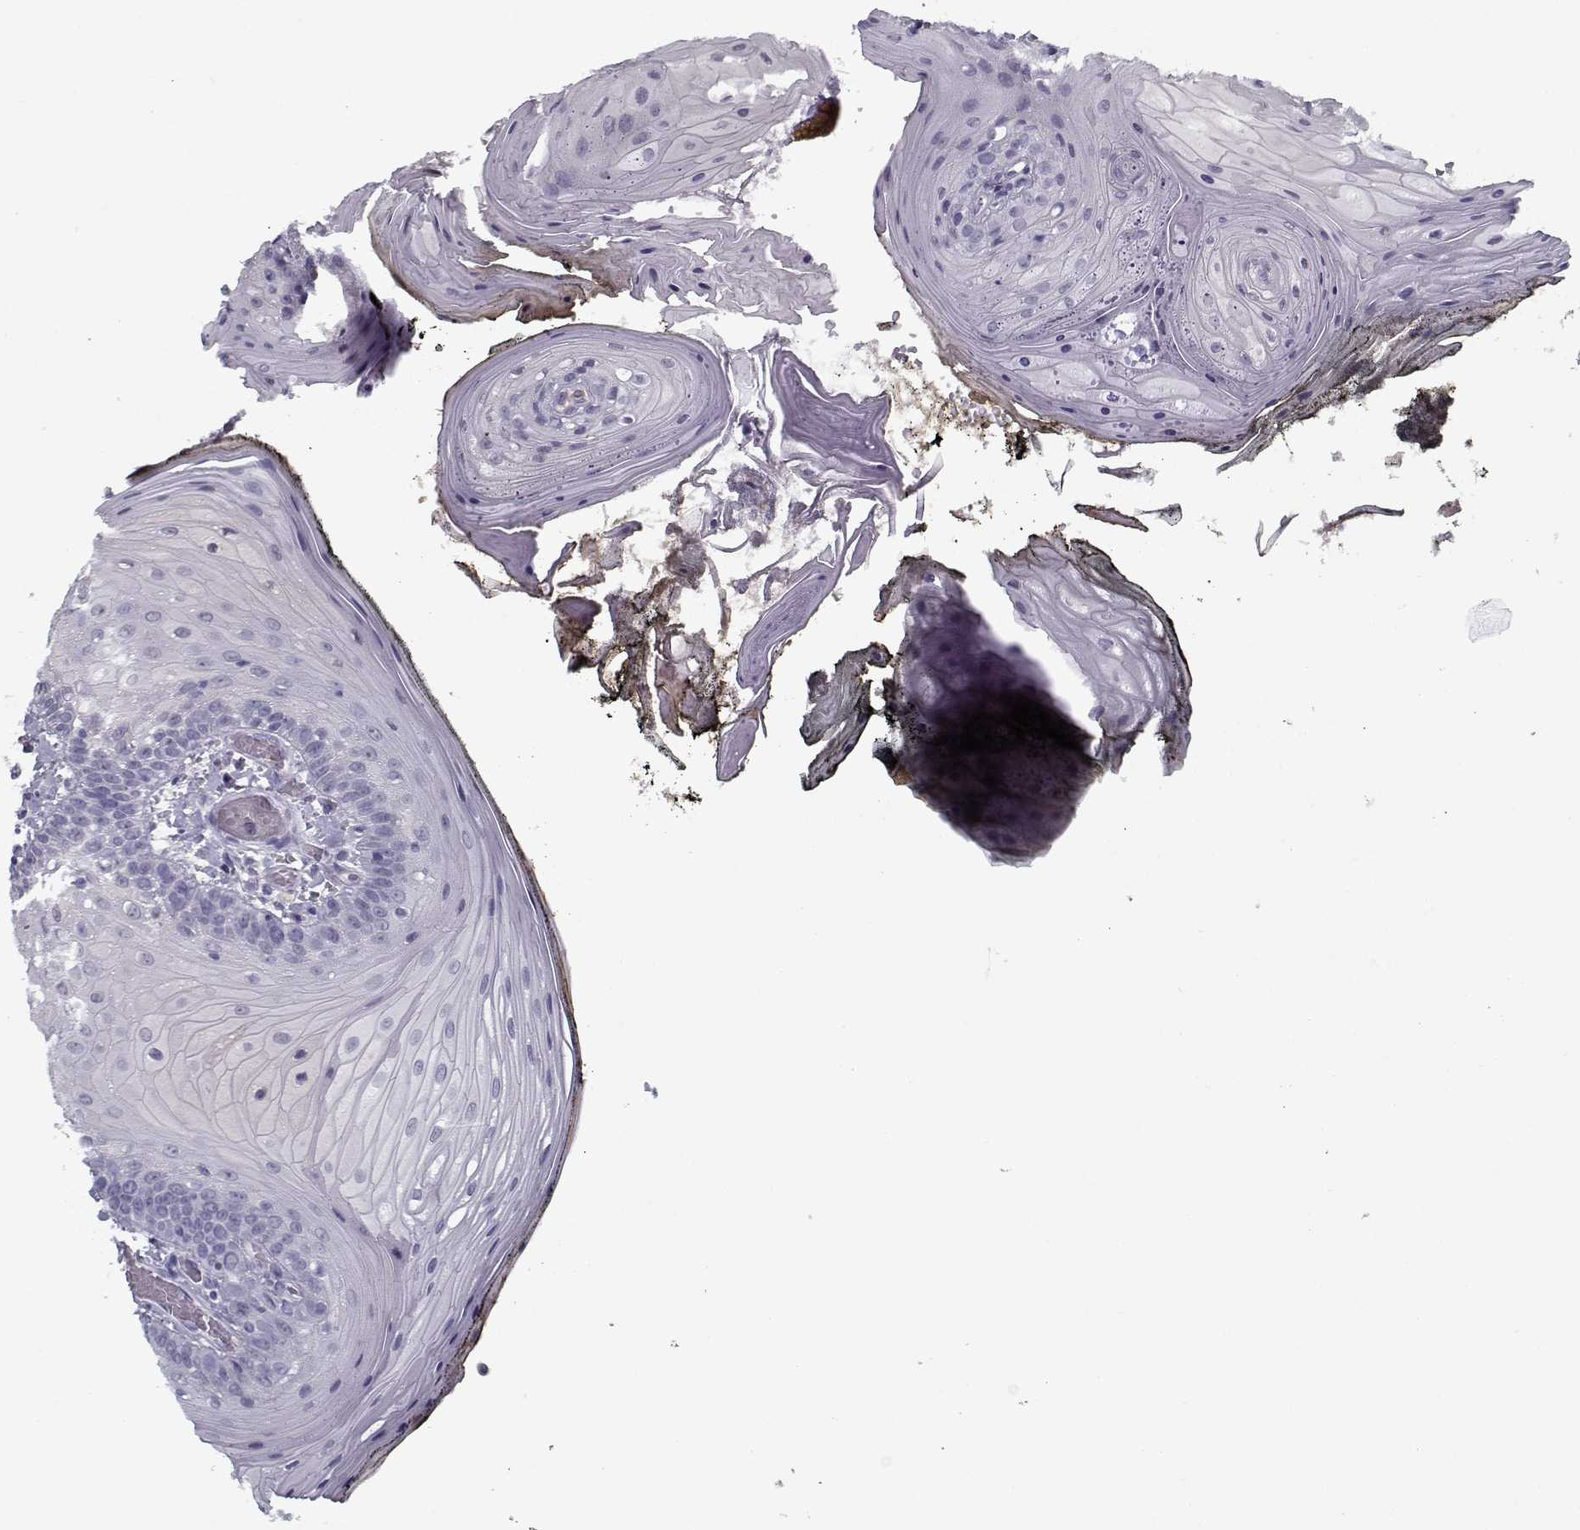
{"staining": {"intensity": "negative", "quantity": "none", "location": "none"}, "tissue": "oral mucosa", "cell_type": "Squamous epithelial cells", "image_type": "normal", "snomed": [{"axis": "morphology", "description": "Normal tissue, NOS"}, {"axis": "topography", "description": "Oral tissue"}], "caption": "The photomicrograph reveals no staining of squamous epithelial cells in benign oral mucosa. (DAB (3,3'-diaminobenzidine) IHC with hematoxylin counter stain).", "gene": "SPACA9", "patient": {"sex": "male", "age": 9}}